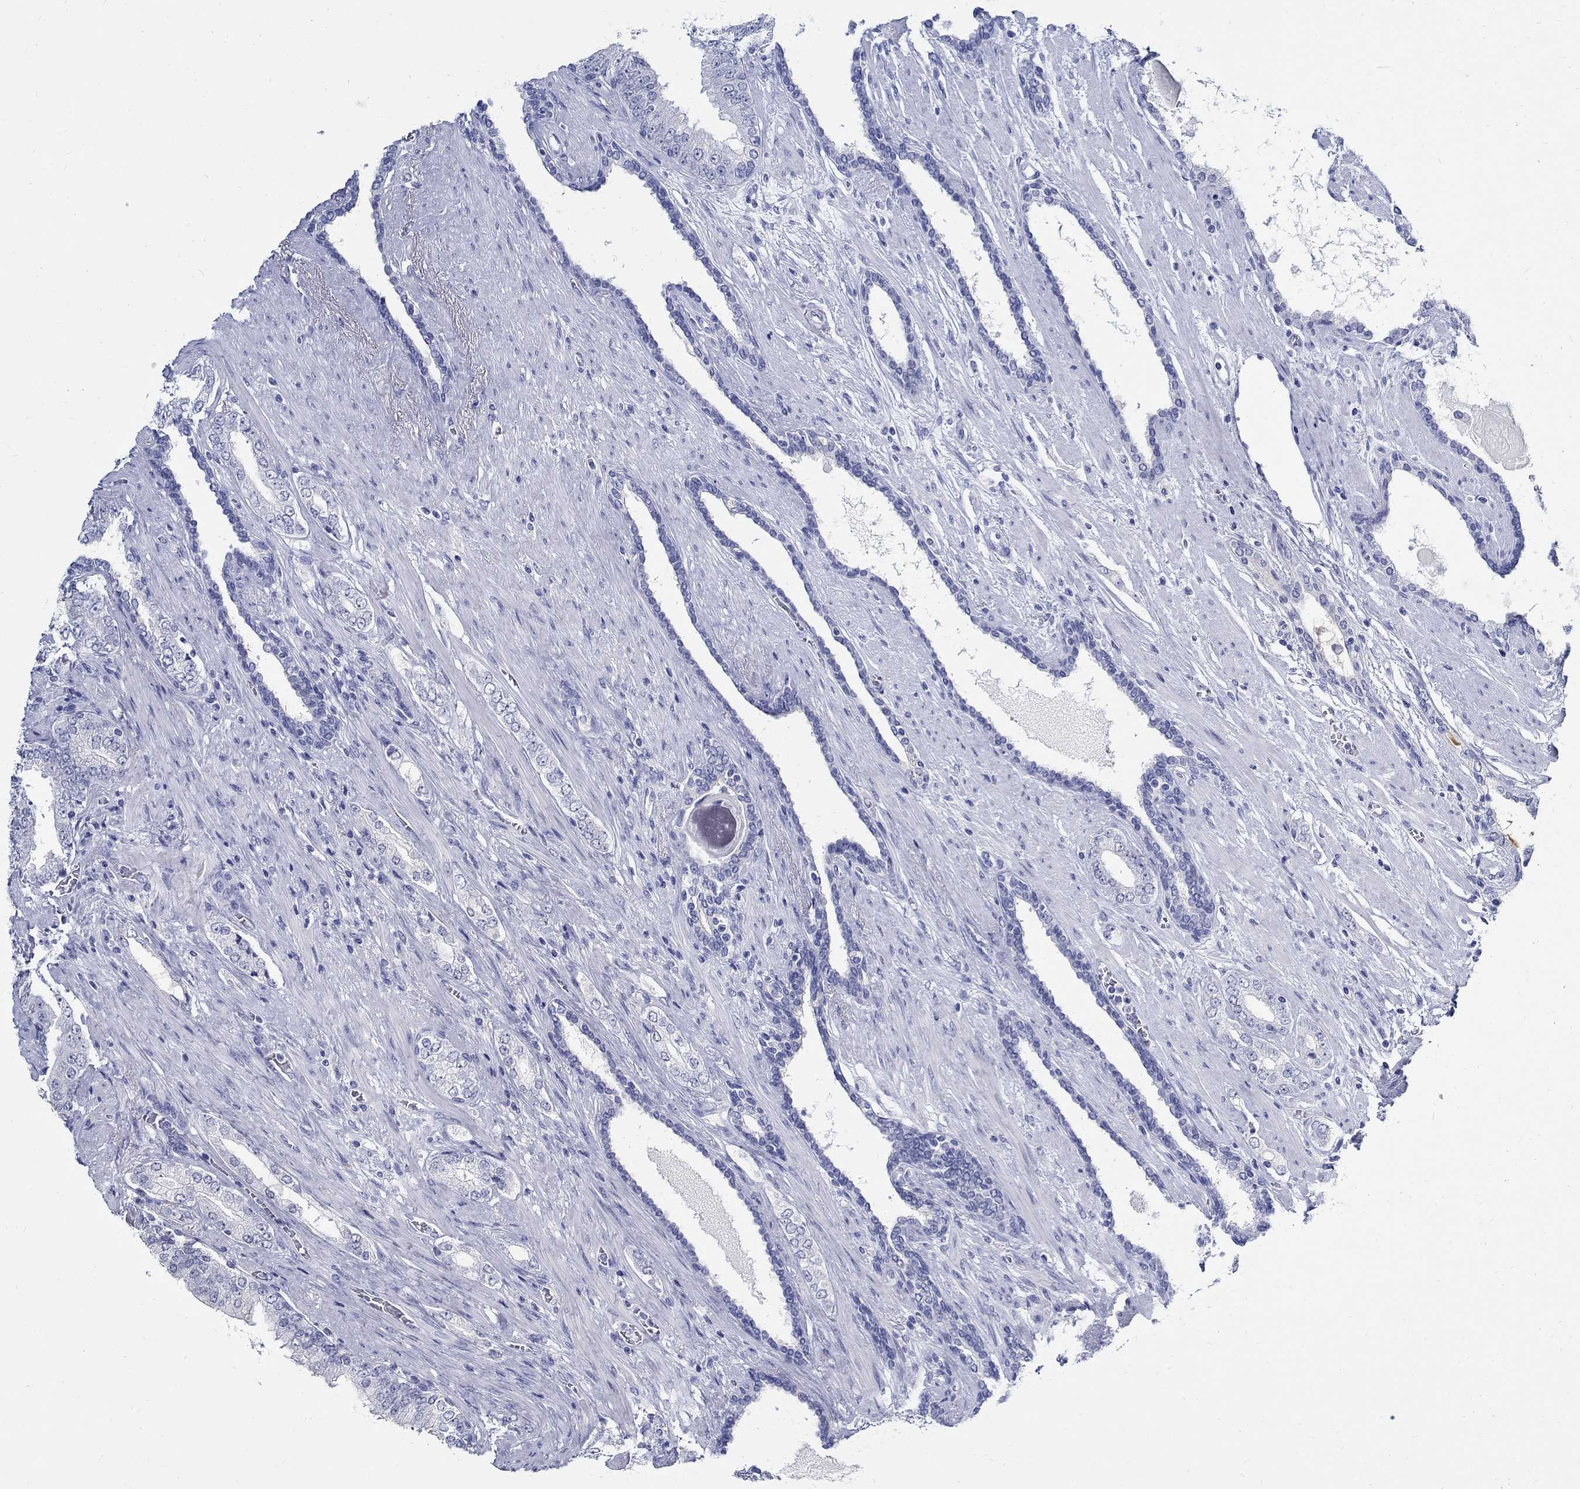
{"staining": {"intensity": "negative", "quantity": "none", "location": "none"}, "tissue": "prostate cancer", "cell_type": "Tumor cells", "image_type": "cancer", "snomed": [{"axis": "morphology", "description": "Adenocarcinoma, Low grade"}, {"axis": "topography", "description": "Prostate and seminal vesicle, NOS"}], "caption": "Immunohistochemistry (IHC) of human low-grade adenocarcinoma (prostate) reveals no staining in tumor cells. (DAB immunohistochemistry (IHC) visualized using brightfield microscopy, high magnification).", "gene": "BSPRY", "patient": {"sex": "male", "age": 61}}